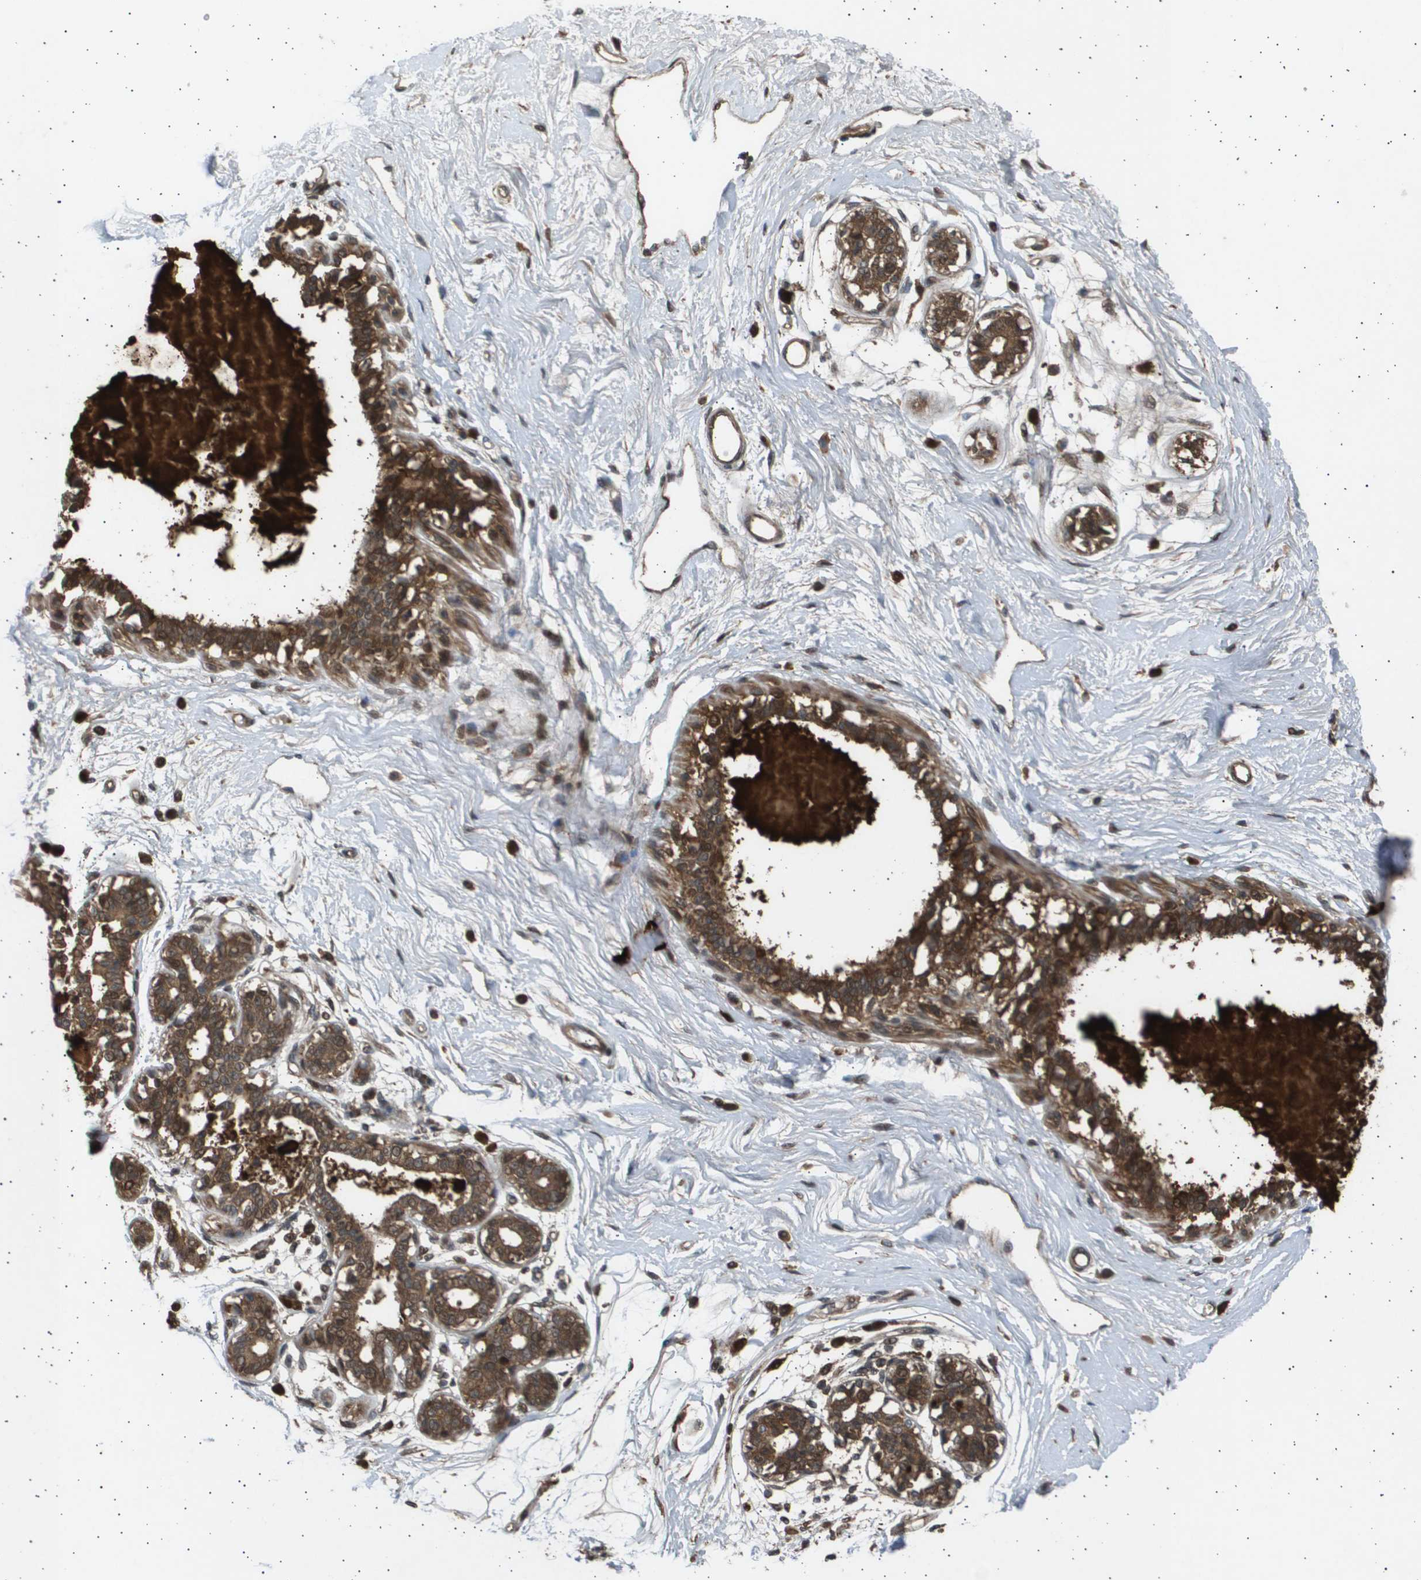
{"staining": {"intensity": "weak", "quantity": "25%-75%", "location": "cytoplasmic/membranous"}, "tissue": "breast", "cell_type": "Adipocytes", "image_type": "normal", "snomed": [{"axis": "morphology", "description": "Normal tissue, NOS"}, {"axis": "topography", "description": "Breast"}], "caption": "The image demonstrates a brown stain indicating the presence of a protein in the cytoplasmic/membranous of adipocytes in breast. (Brightfield microscopy of DAB IHC at high magnification).", "gene": "TNRC6A", "patient": {"sex": "female", "age": 45}}